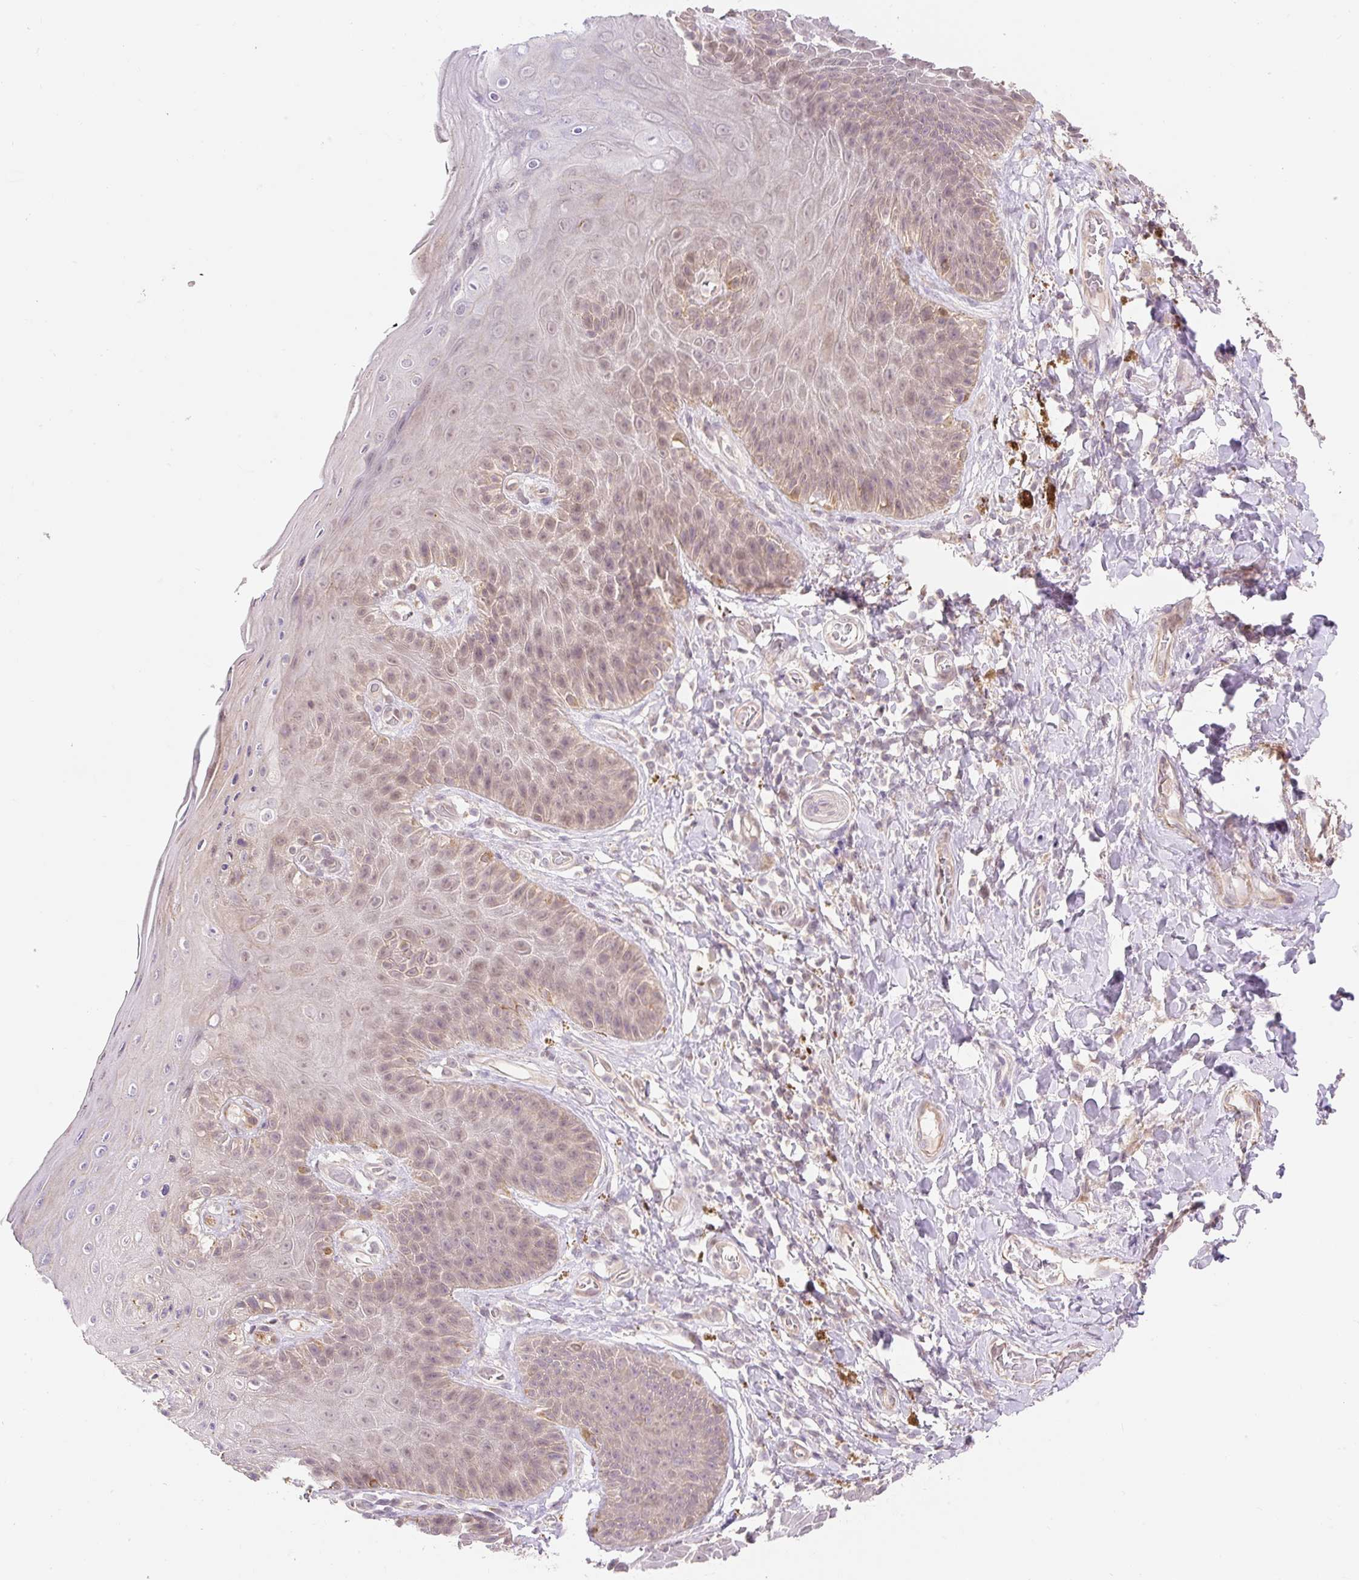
{"staining": {"intensity": "weak", "quantity": ">75%", "location": "cytoplasmic/membranous,nuclear"}, "tissue": "skin", "cell_type": "Epidermal cells", "image_type": "normal", "snomed": [{"axis": "morphology", "description": "Normal tissue, NOS"}, {"axis": "topography", "description": "Anal"}, {"axis": "topography", "description": "Peripheral nerve tissue"}], "caption": "Skin stained with DAB (3,3'-diaminobenzidine) IHC displays low levels of weak cytoplasmic/membranous,nuclear positivity in about >75% of epidermal cells.", "gene": "EMC10", "patient": {"sex": "male", "age": 53}}